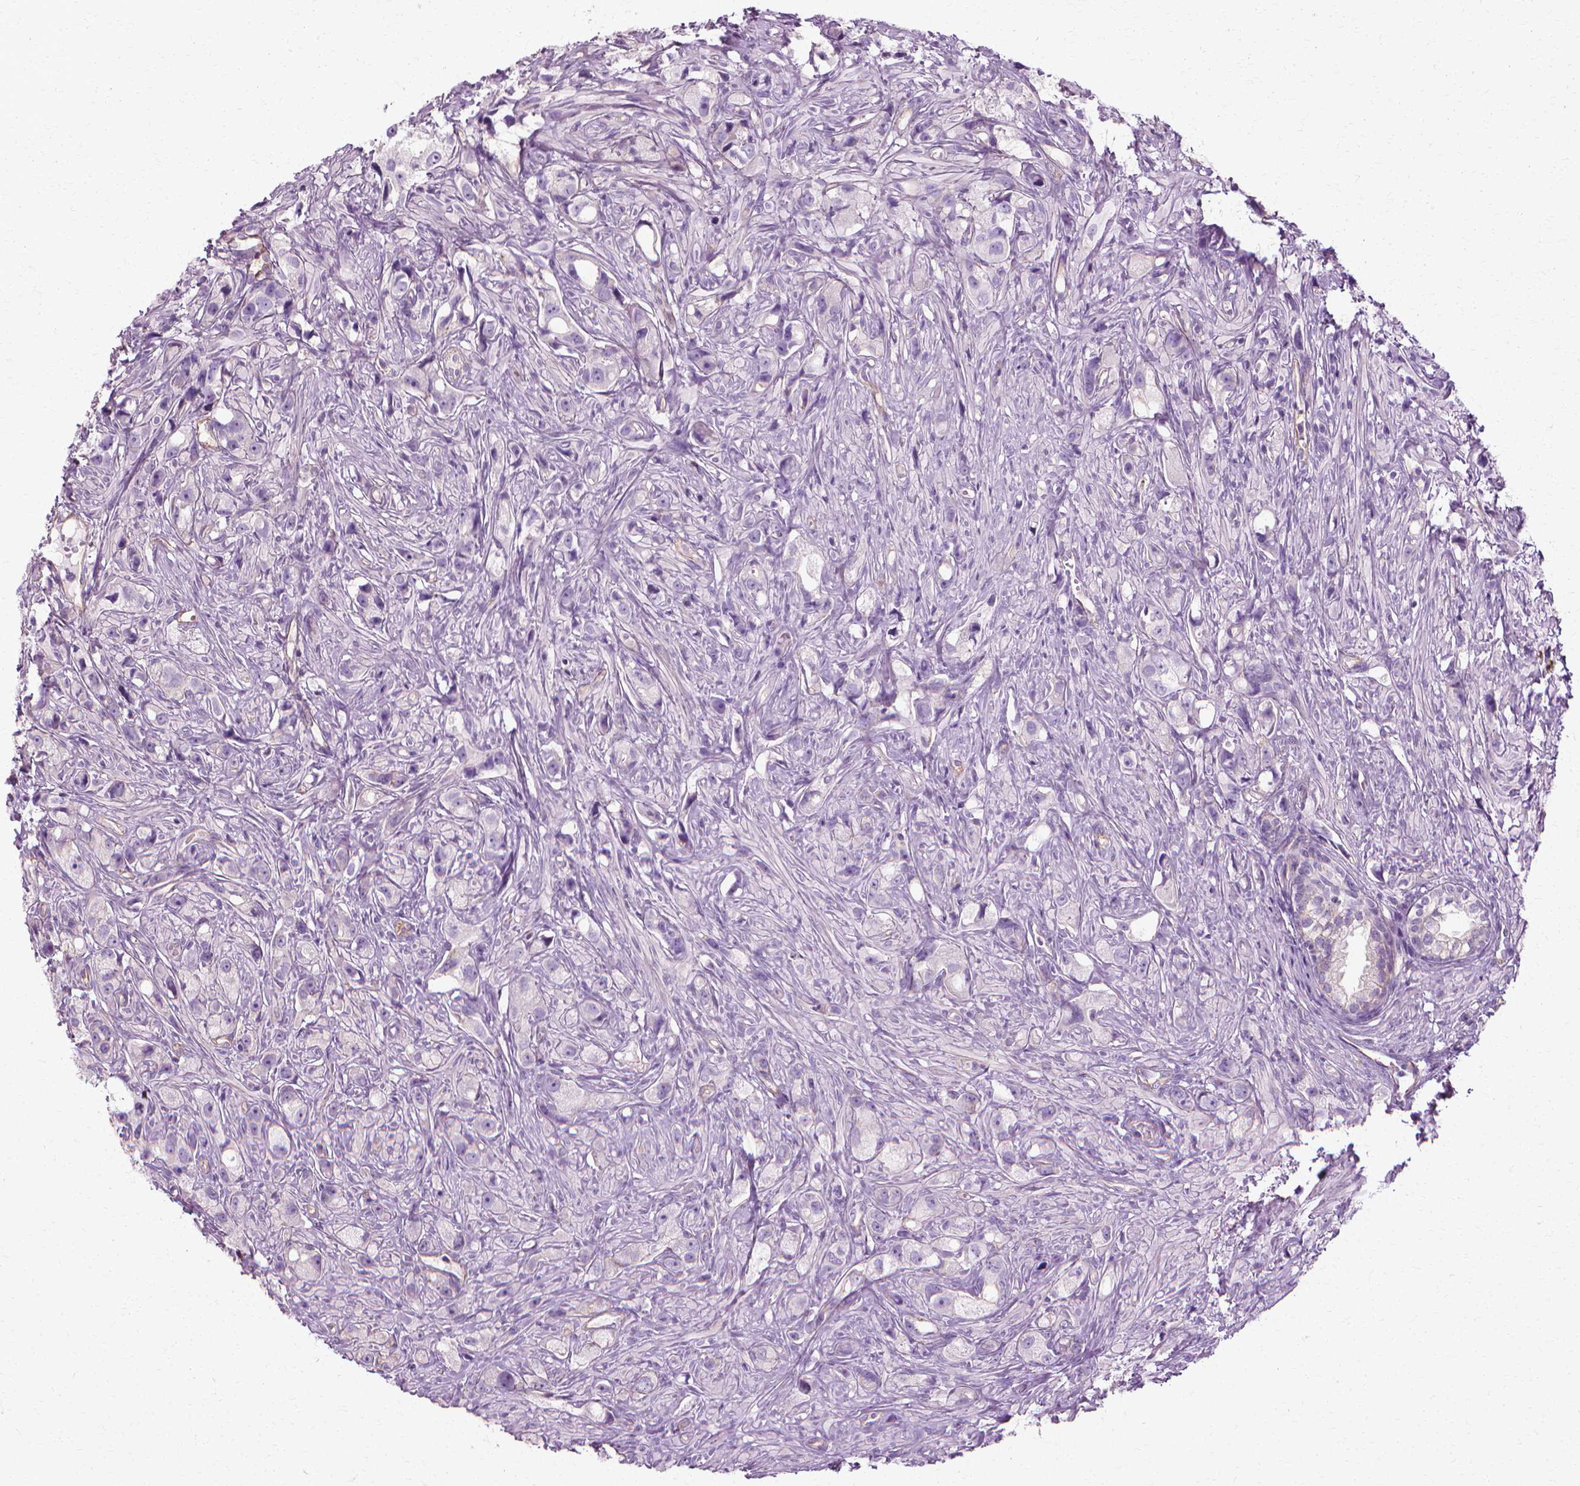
{"staining": {"intensity": "negative", "quantity": "none", "location": "none"}, "tissue": "prostate cancer", "cell_type": "Tumor cells", "image_type": "cancer", "snomed": [{"axis": "morphology", "description": "Adenocarcinoma, High grade"}, {"axis": "topography", "description": "Prostate"}], "caption": "Immunohistochemistry histopathology image of neoplastic tissue: adenocarcinoma (high-grade) (prostate) stained with DAB exhibits no significant protein staining in tumor cells.", "gene": "CFAP157", "patient": {"sex": "male", "age": 75}}